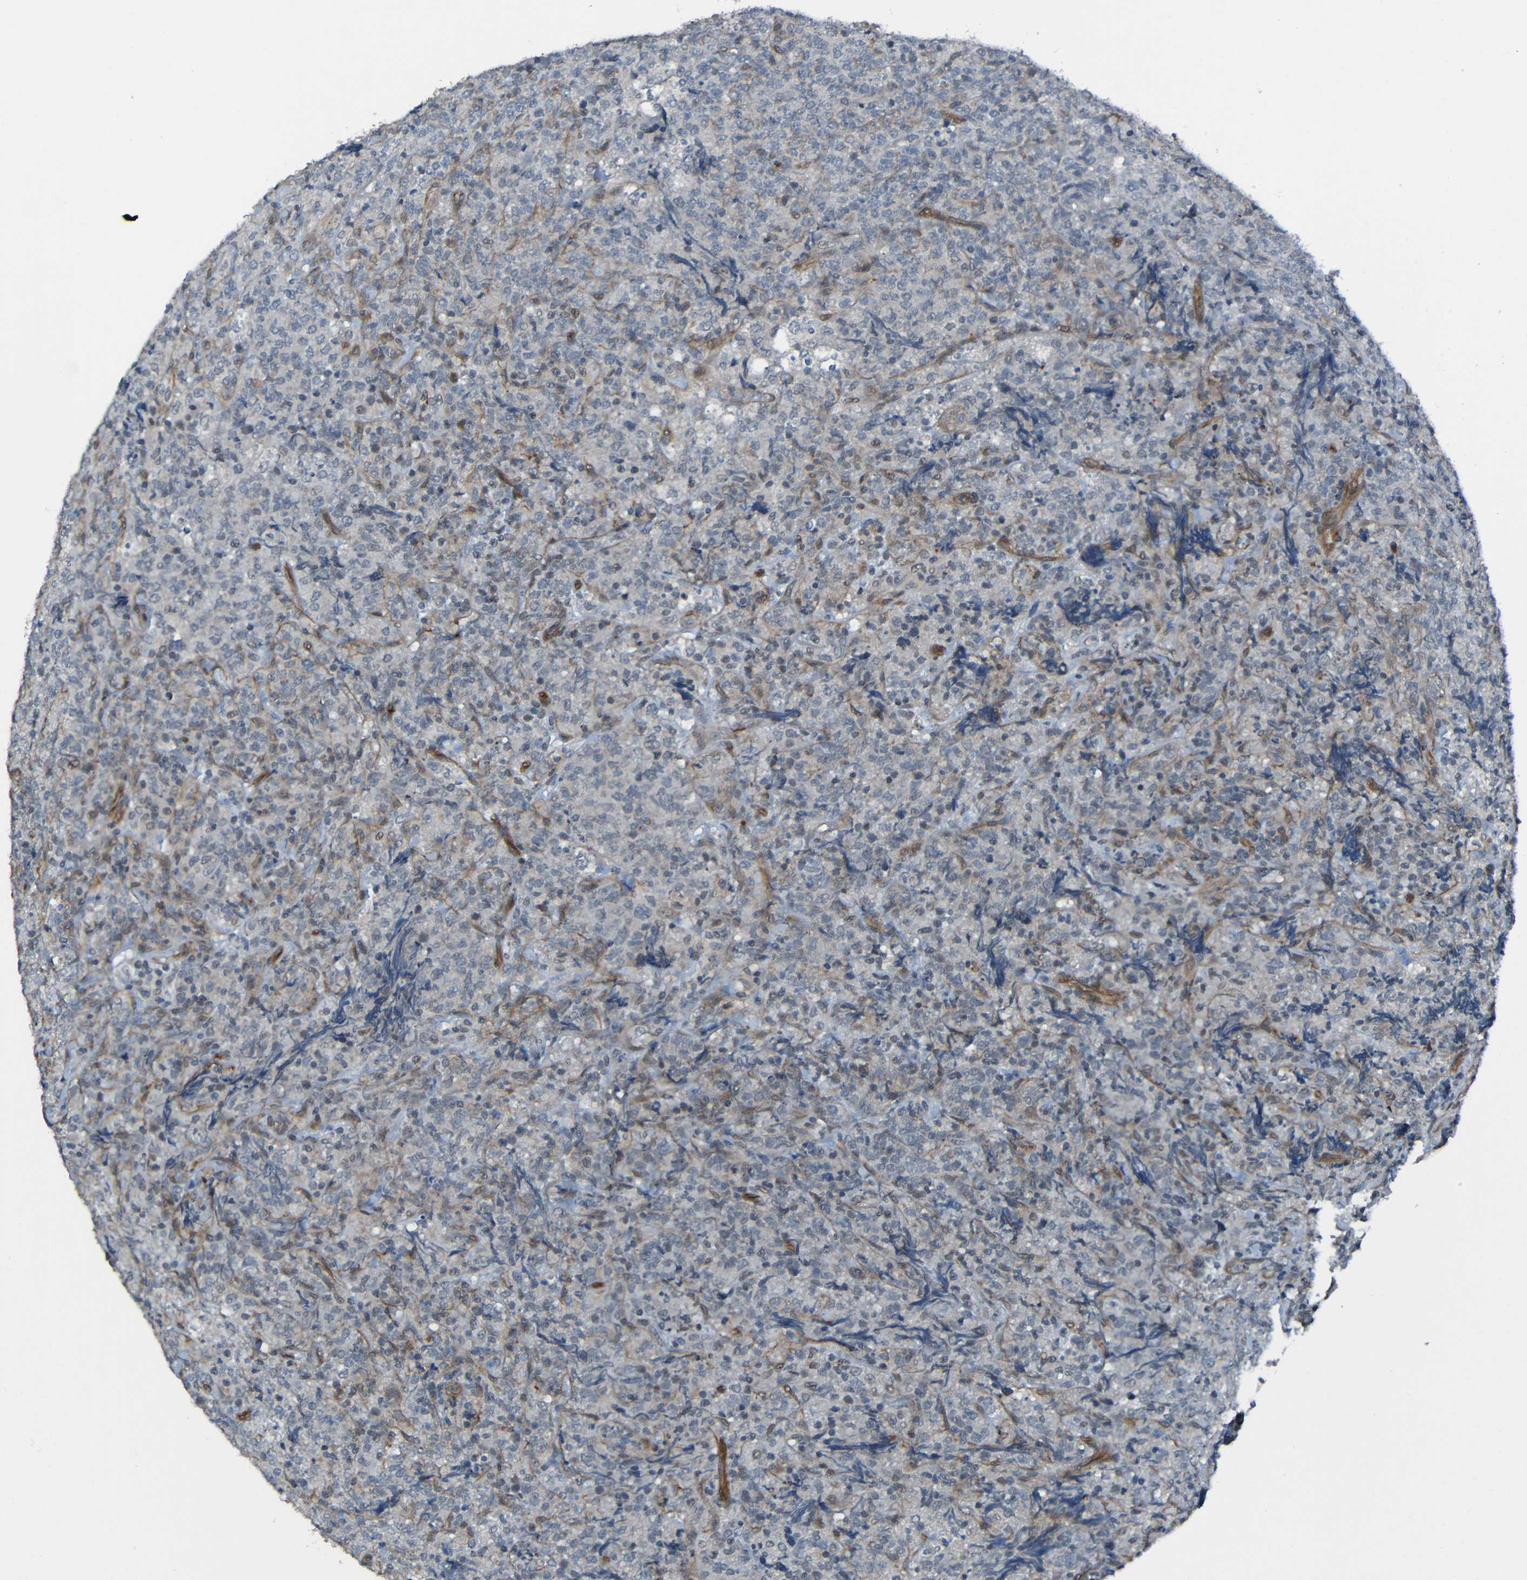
{"staining": {"intensity": "negative", "quantity": "none", "location": "none"}, "tissue": "lymphoma", "cell_type": "Tumor cells", "image_type": "cancer", "snomed": [{"axis": "morphology", "description": "Malignant lymphoma, non-Hodgkin's type, High grade"}, {"axis": "topography", "description": "Tonsil"}], "caption": "Immunohistochemical staining of human lymphoma reveals no significant staining in tumor cells.", "gene": "LGR5", "patient": {"sex": "female", "age": 36}}